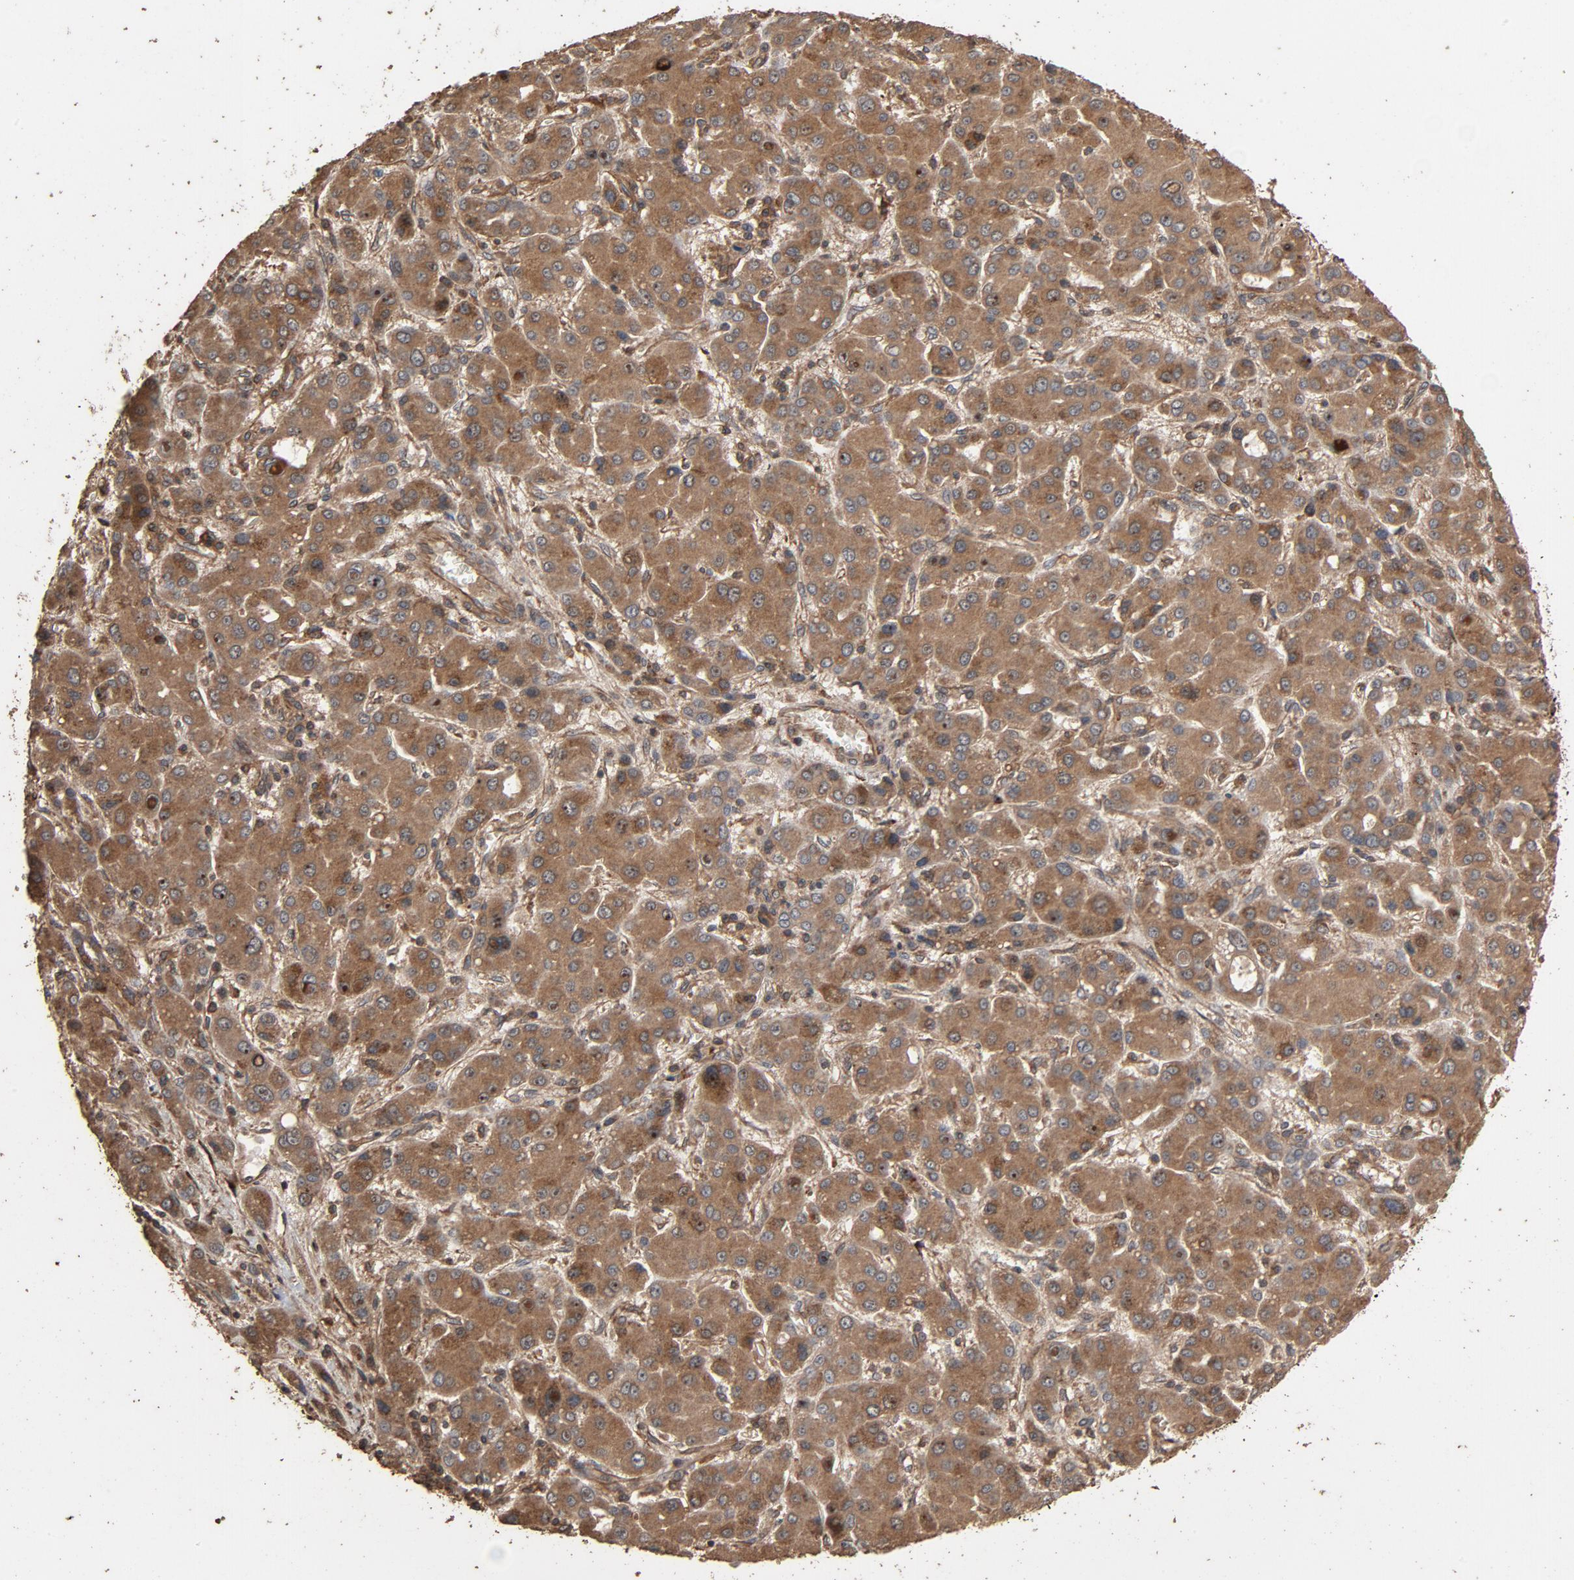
{"staining": {"intensity": "moderate", "quantity": ">75%", "location": "cytoplasmic/membranous"}, "tissue": "liver cancer", "cell_type": "Tumor cells", "image_type": "cancer", "snomed": [{"axis": "morphology", "description": "Carcinoma, Hepatocellular, NOS"}, {"axis": "topography", "description": "Liver"}], "caption": "Moderate cytoplasmic/membranous protein expression is seen in about >75% of tumor cells in liver cancer (hepatocellular carcinoma).", "gene": "RPS6KA6", "patient": {"sex": "male", "age": 55}}